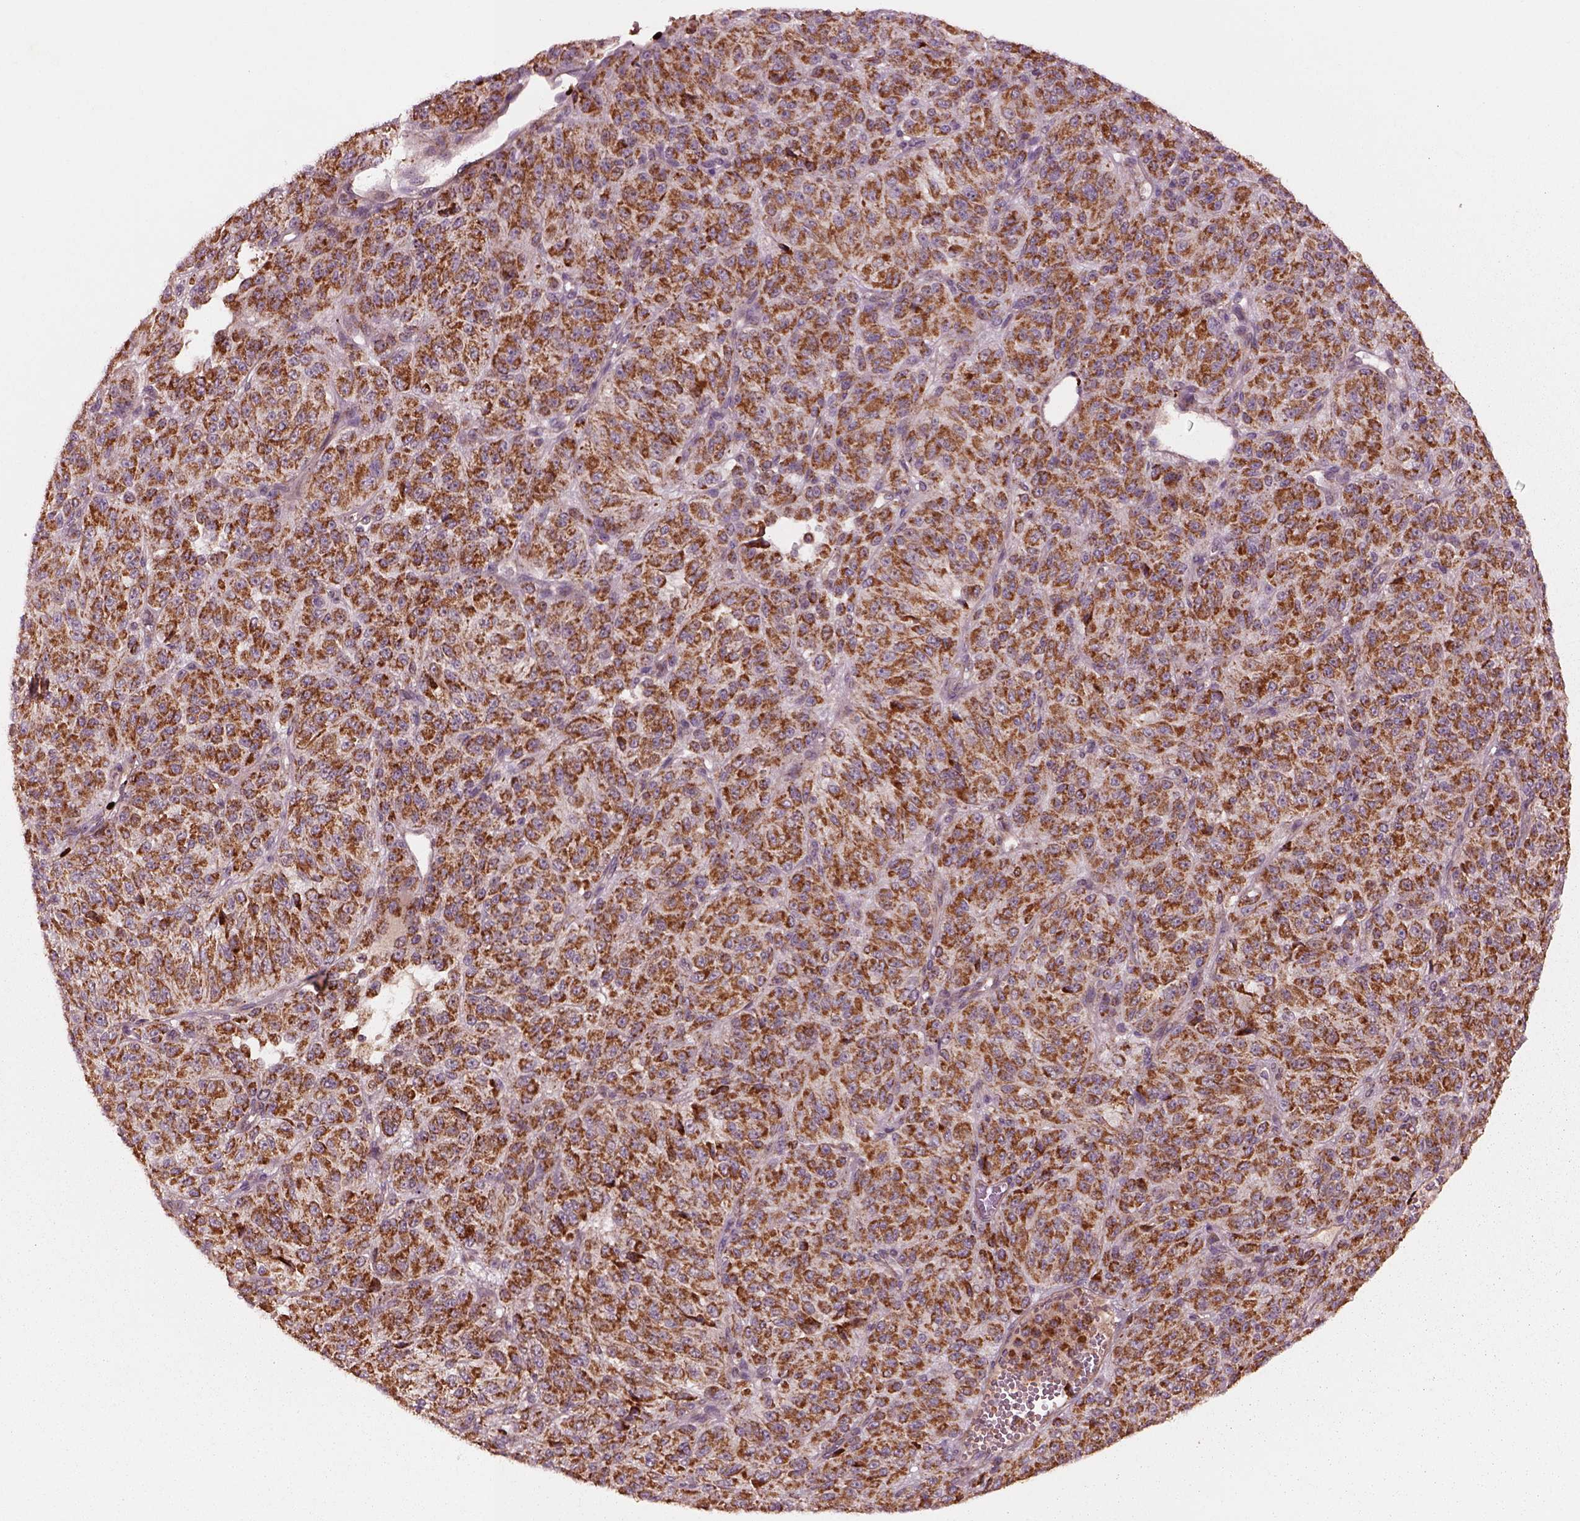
{"staining": {"intensity": "moderate", "quantity": ">75%", "location": "cytoplasmic/membranous"}, "tissue": "melanoma", "cell_type": "Tumor cells", "image_type": "cancer", "snomed": [{"axis": "morphology", "description": "Malignant melanoma, Metastatic site"}, {"axis": "topography", "description": "Brain"}], "caption": "This is a histology image of immunohistochemistry staining of melanoma, which shows moderate positivity in the cytoplasmic/membranous of tumor cells.", "gene": "SLC25A5", "patient": {"sex": "female", "age": 56}}